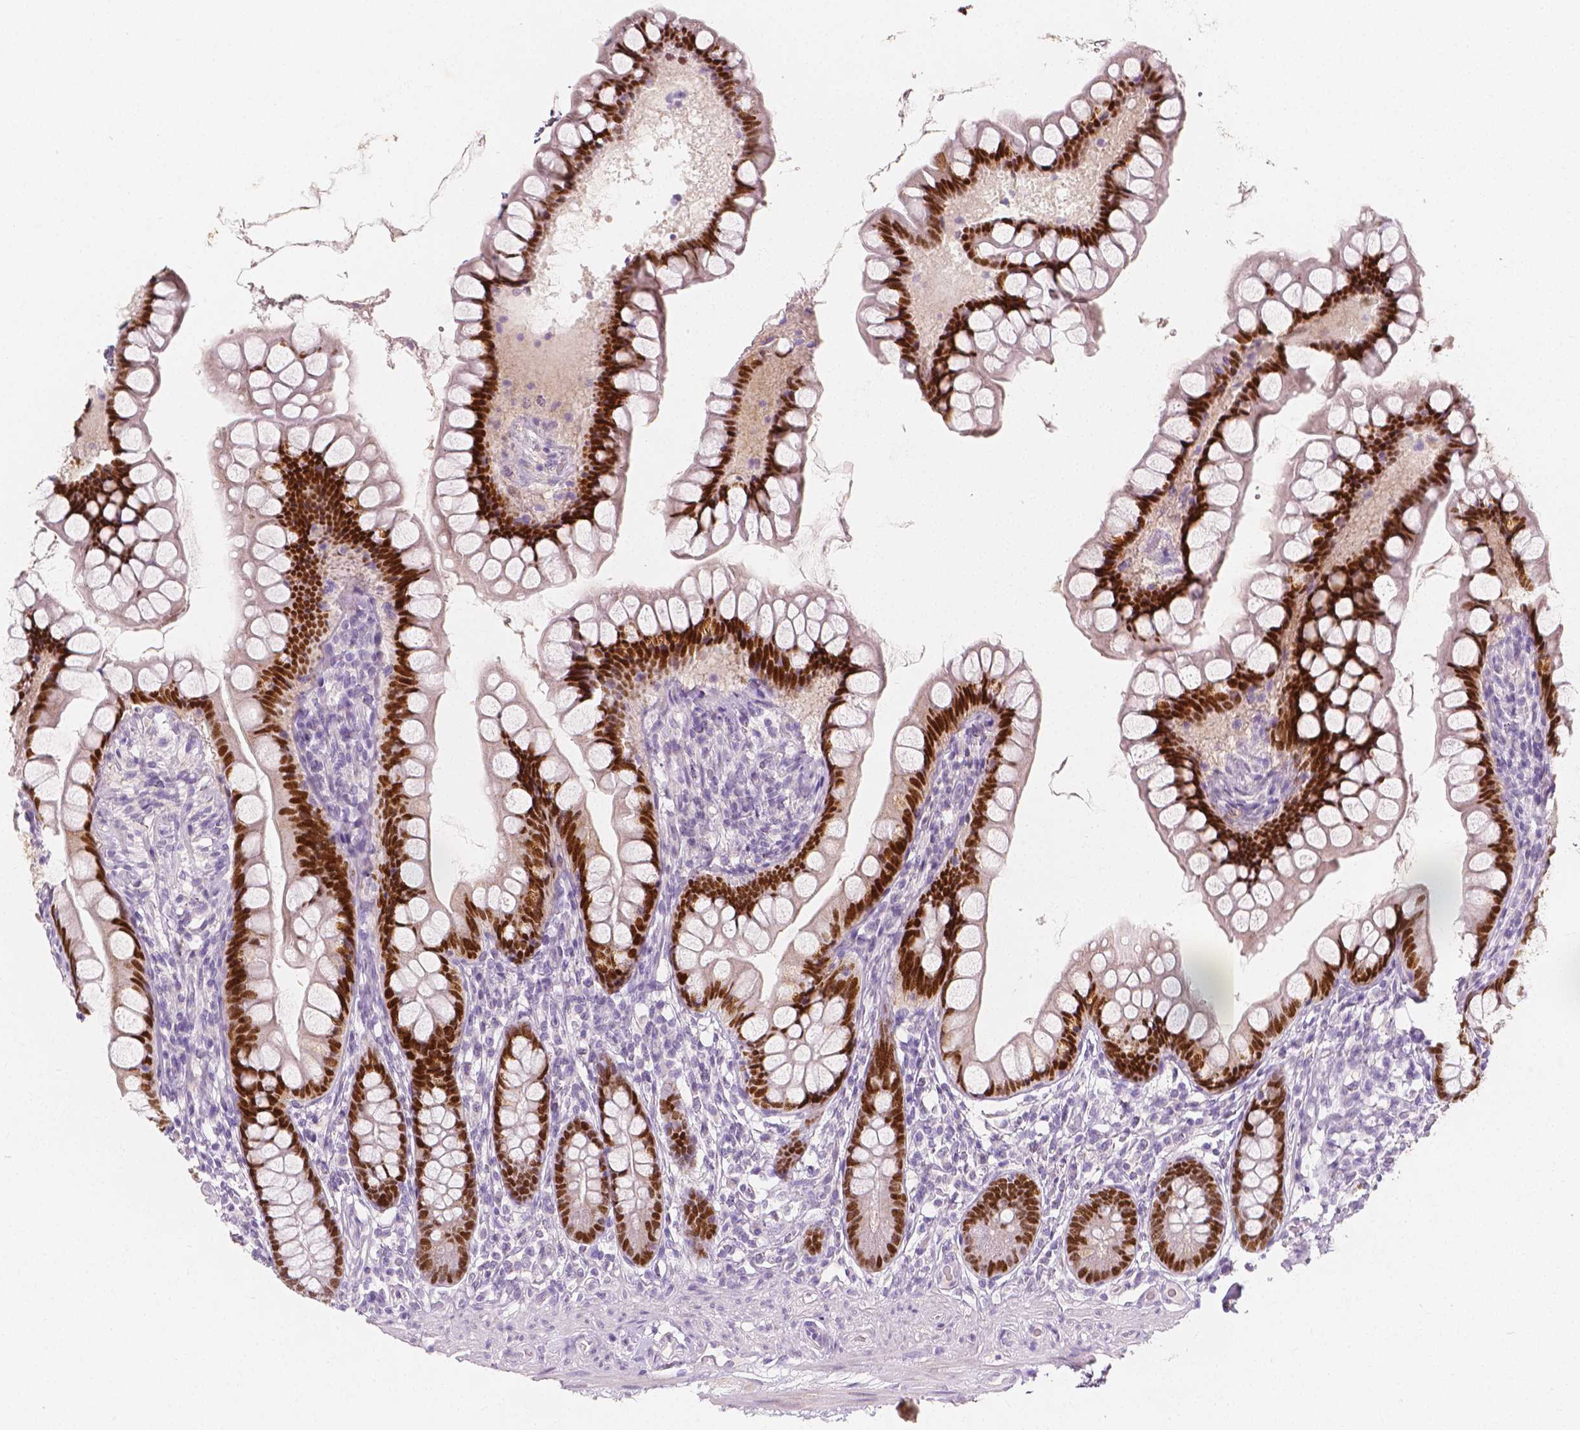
{"staining": {"intensity": "strong", "quantity": ">75%", "location": "nuclear"}, "tissue": "small intestine", "cell_type": "Glandular cells", "image_type": "normal", "snomed": [{"axis": "morphology", "description": "Normal tissue, NOS"}, {"axis": "topography", "description": "Small intestine"}], "caption": "Glandular cells display strong nuclear positivity in approximately >75% of cells in benign small intestine. (DAB = brown stain, brightfield microscopy at high magnification).", "gene": "HNF1B", "patient": {"sex": "male", "age": 70}}